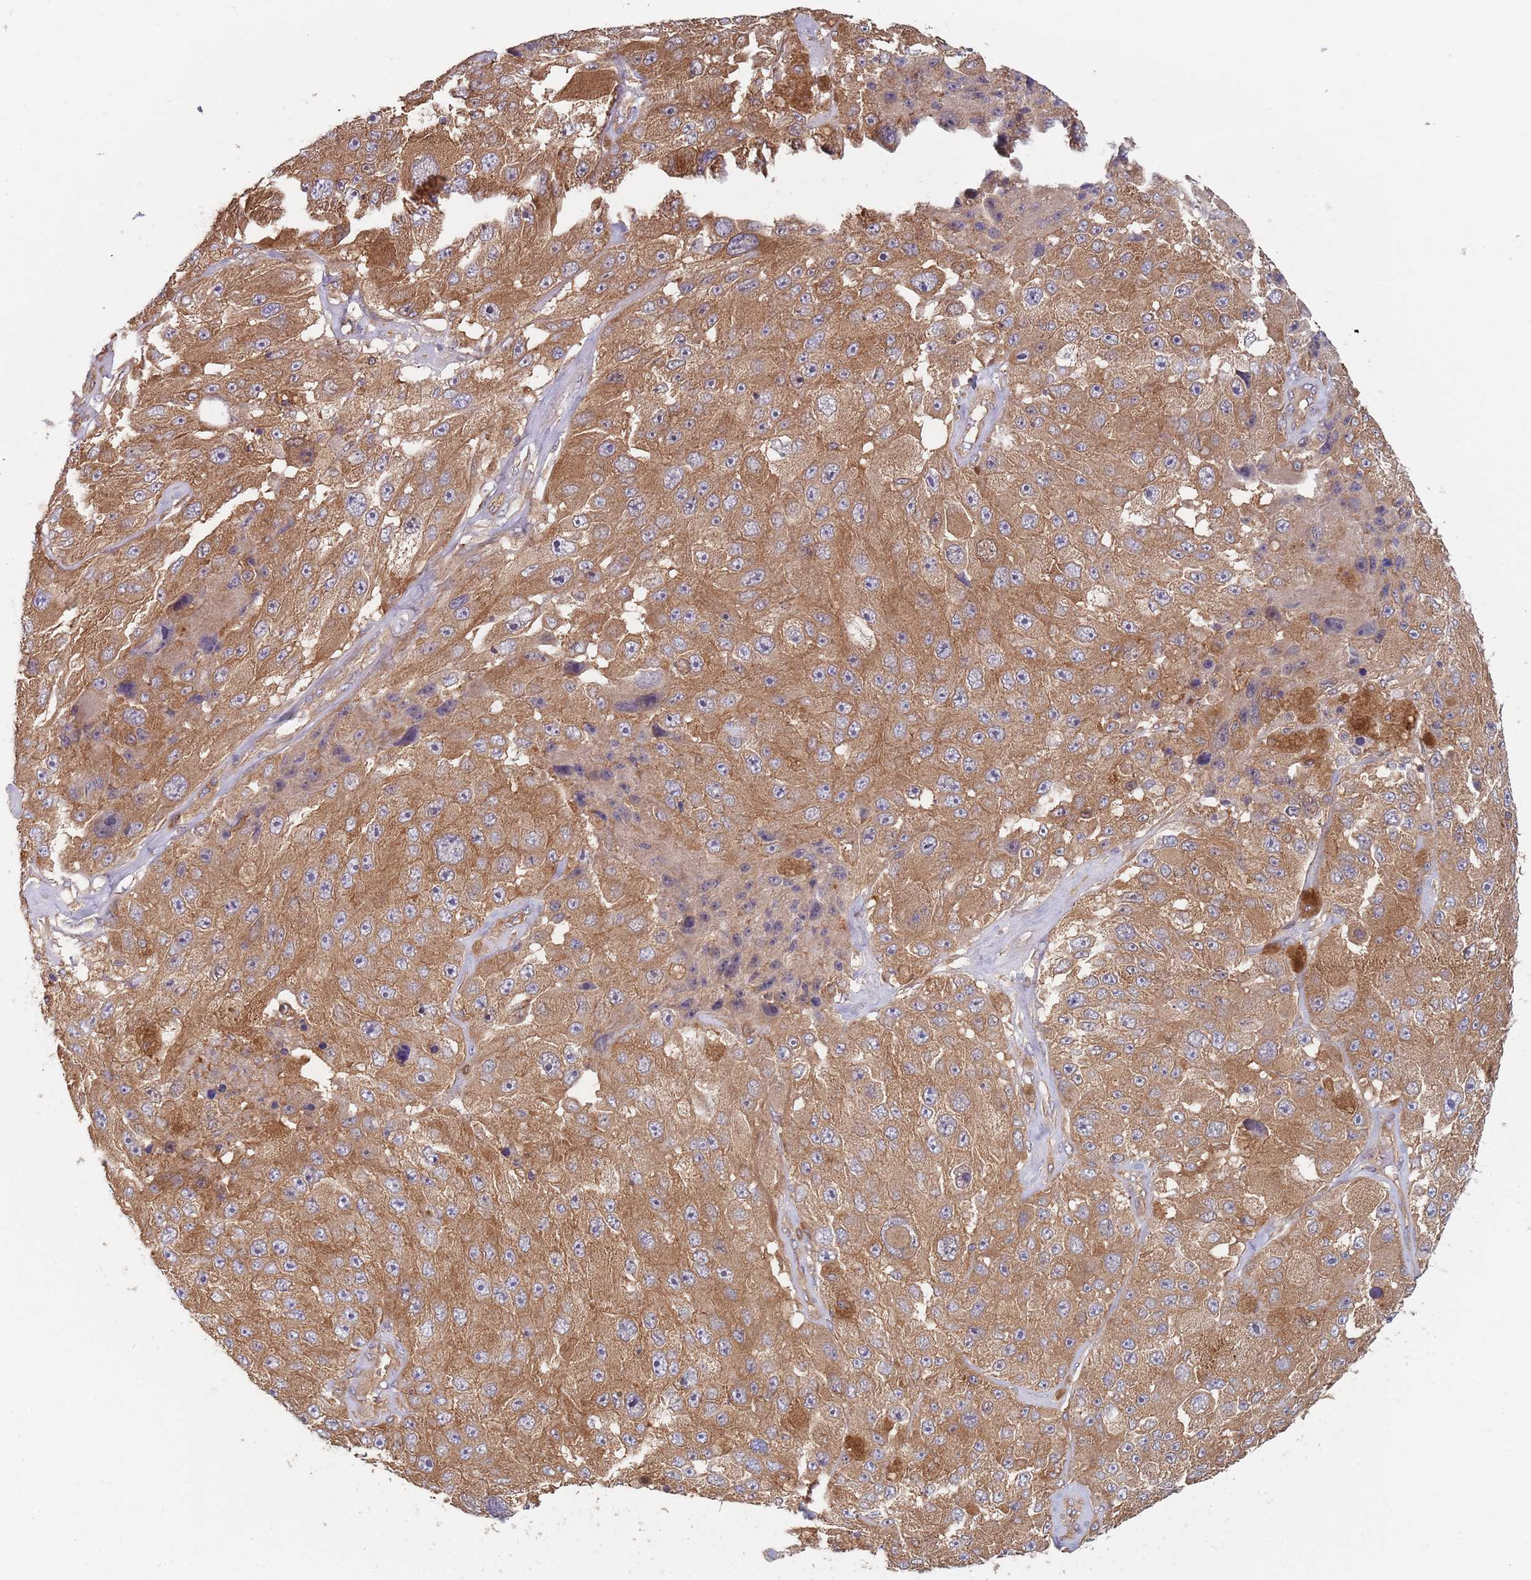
{"staining": {"intensity": "moderate", "quantity": ">75%", "location": "cytoplasmic/membranous"}, "tissue": "melanoma", "cell_type": "Tumor cells", "image_type": "cancer", "snomed": [{"axis": "morphology", "description": "Malignant melanoma, Metastatic site"}, {"axis": "topography", "description": "Lymph node"}], "caption": "Human melanoma stained with a brown dye demonstrates moderate cytoplasmic/membranous positive expression in approximately >75% of tumor cells.", "gene": "GDI2", "patient": {"sex": "male", "age": 62}}